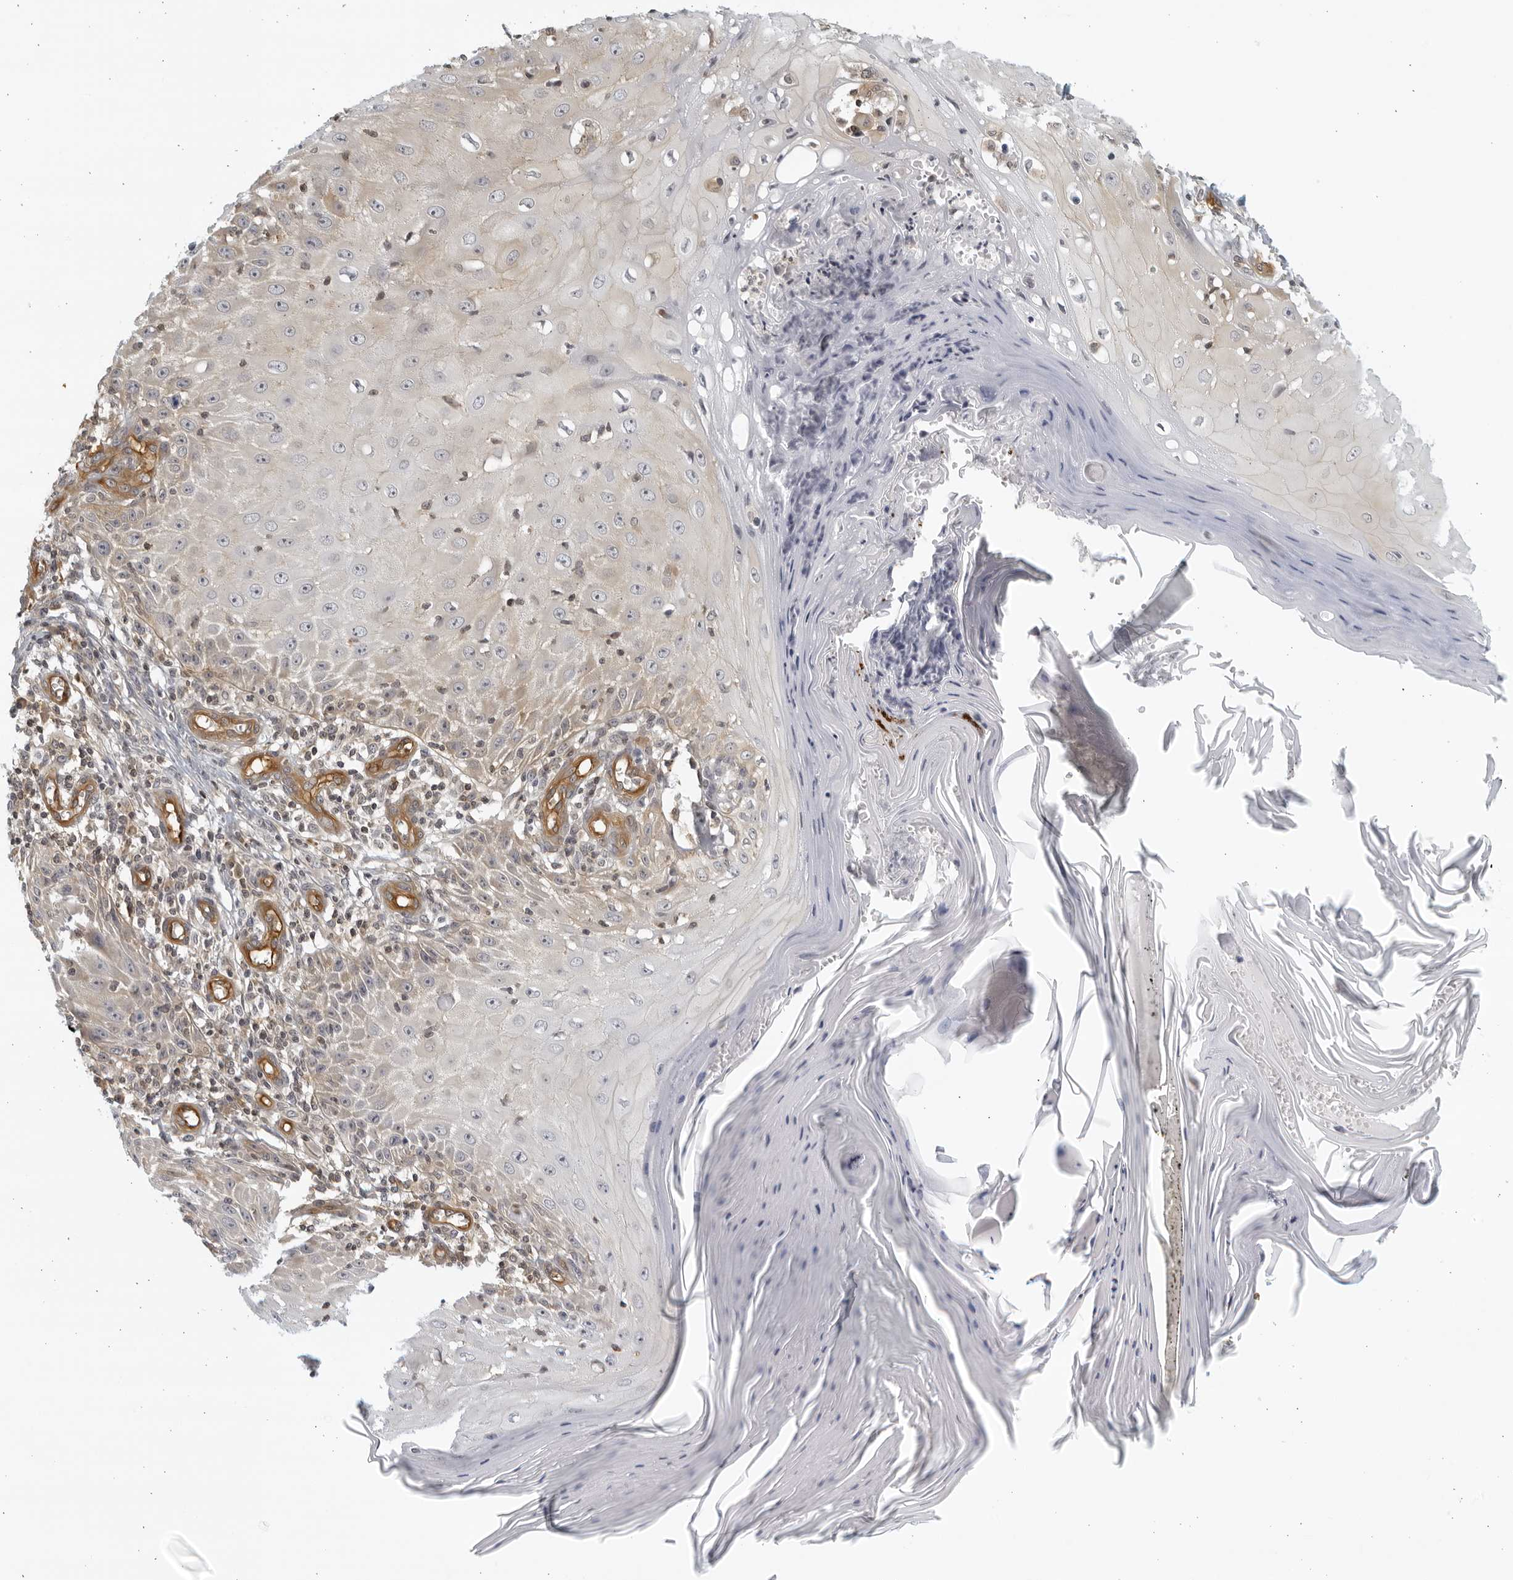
{"staining": {"intensity": "negative", "quantity": "none", "location": "none"}, "tissue": "skin cancer", "cell_type": "Tumor cells", "image_type": "cancer", "snomed": [{"axis": "morphology", "description": "Squamous cell carcinoma, NOS"}, {"axis": "topography", "description": "Skin"}], "caption": "DAB (3,3'-diaminobenzidine) immunohistochemical staining of squamous cell carcinoma (skin) demonstrates no significant staining in tumor cells.", "gene": "SERTAD4", "patient": {"sex": "female", "age": 73}}